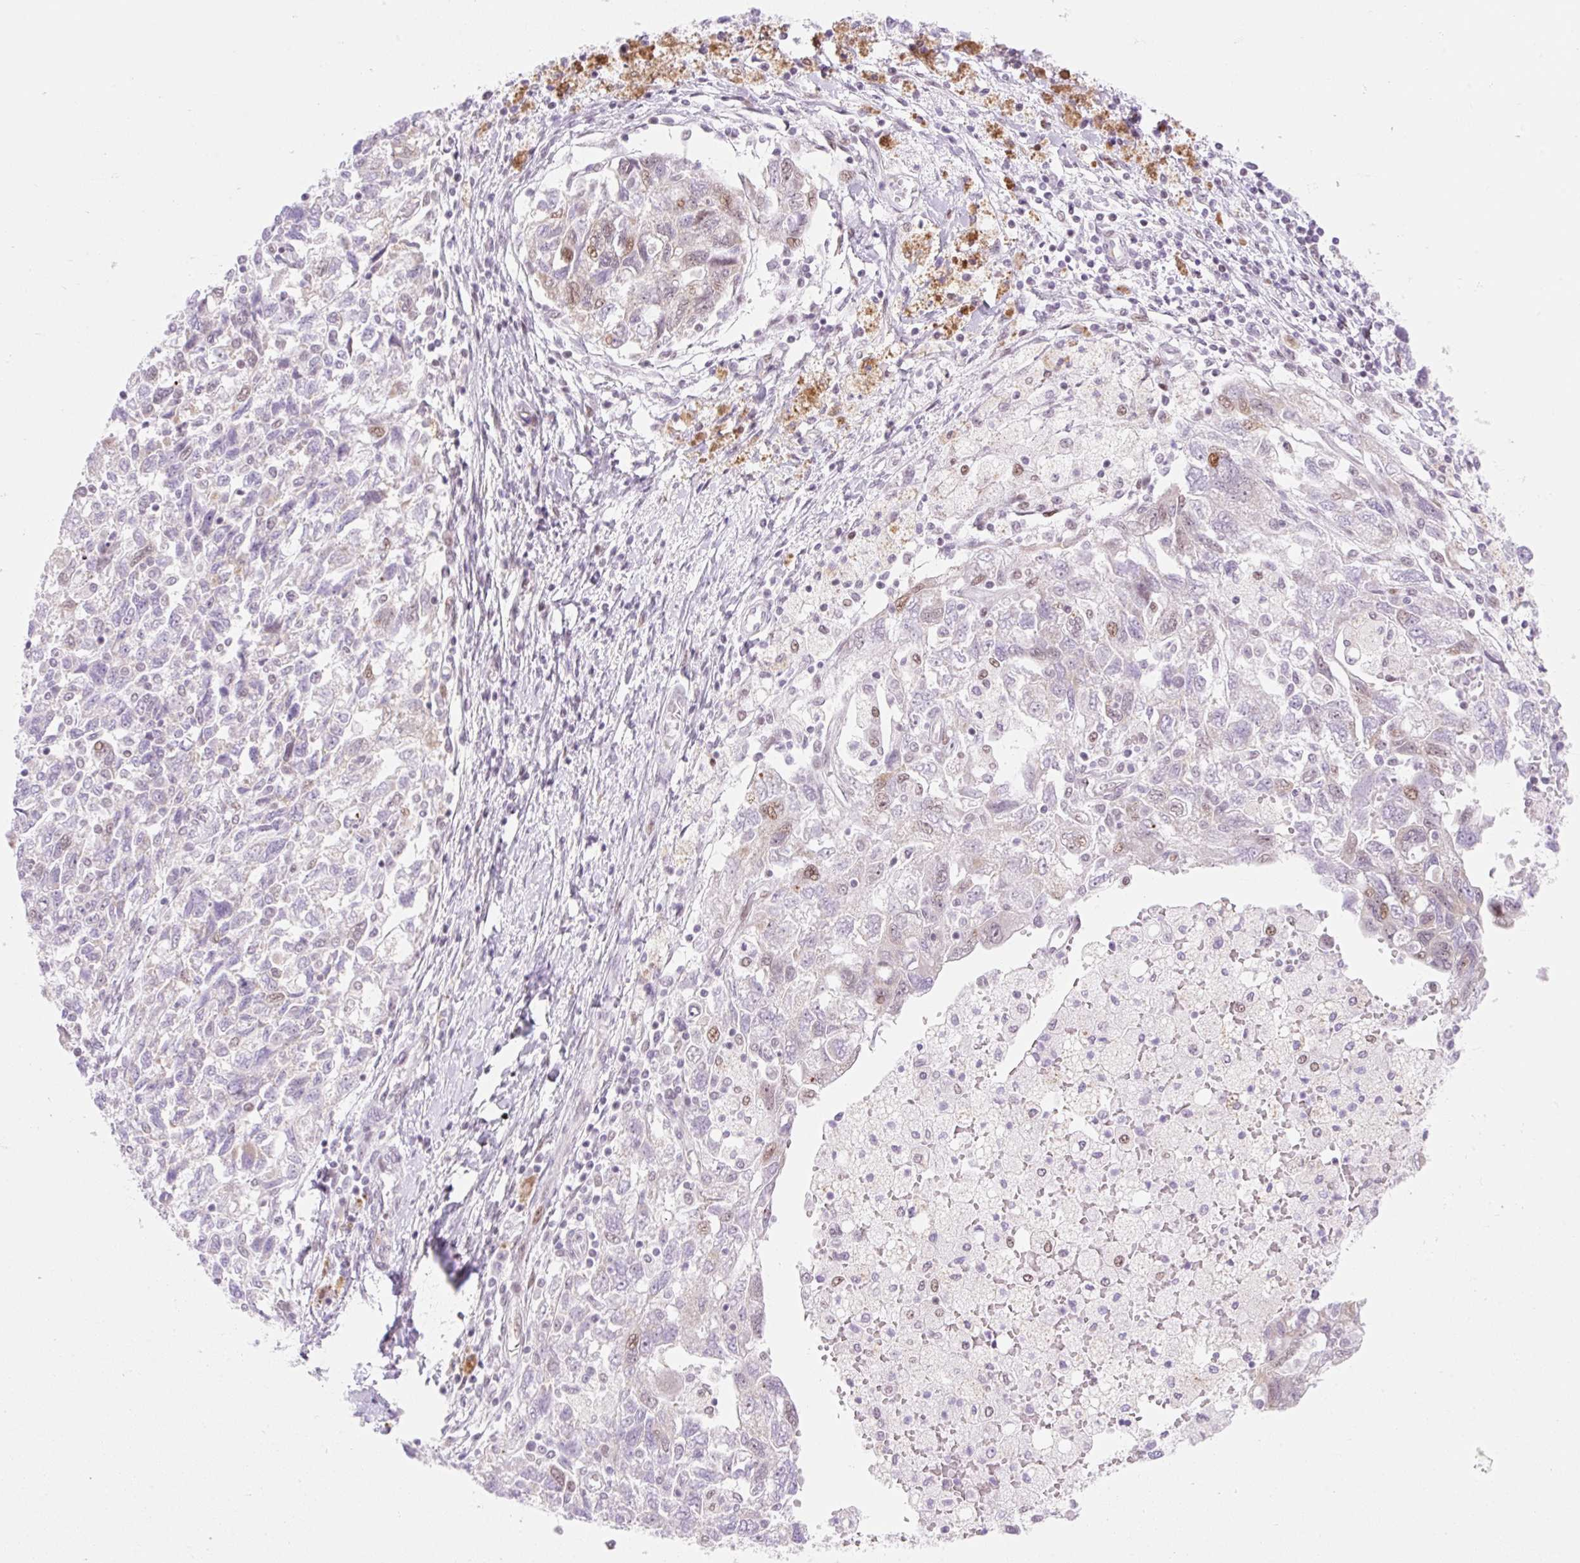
{"staining": {"intensity": "moderate", "quantity": "<25%", "location": "nuclear"}, "tissue": "ovarian cancer", "cell_type": "Tumor cells", "image_type": "cancer", "snomed": [{"axis": "morphology", "description": "Carcinoma, NOS"}, {"axis": "morphology", "description": "Cystadenocarcinoma, serous, NOS"}, {"axis": "topography", "description": "Ovary"}], "caption": "This micrograph exhibits immunohistochemistry (IHC) staining of ovarian serous cystadenocarcinoma, with low moderate nuclear positivity in approximately <25% of tumor cells.", "gene": "H2BW1", "patient": {"sex": "female", "age": 69}}